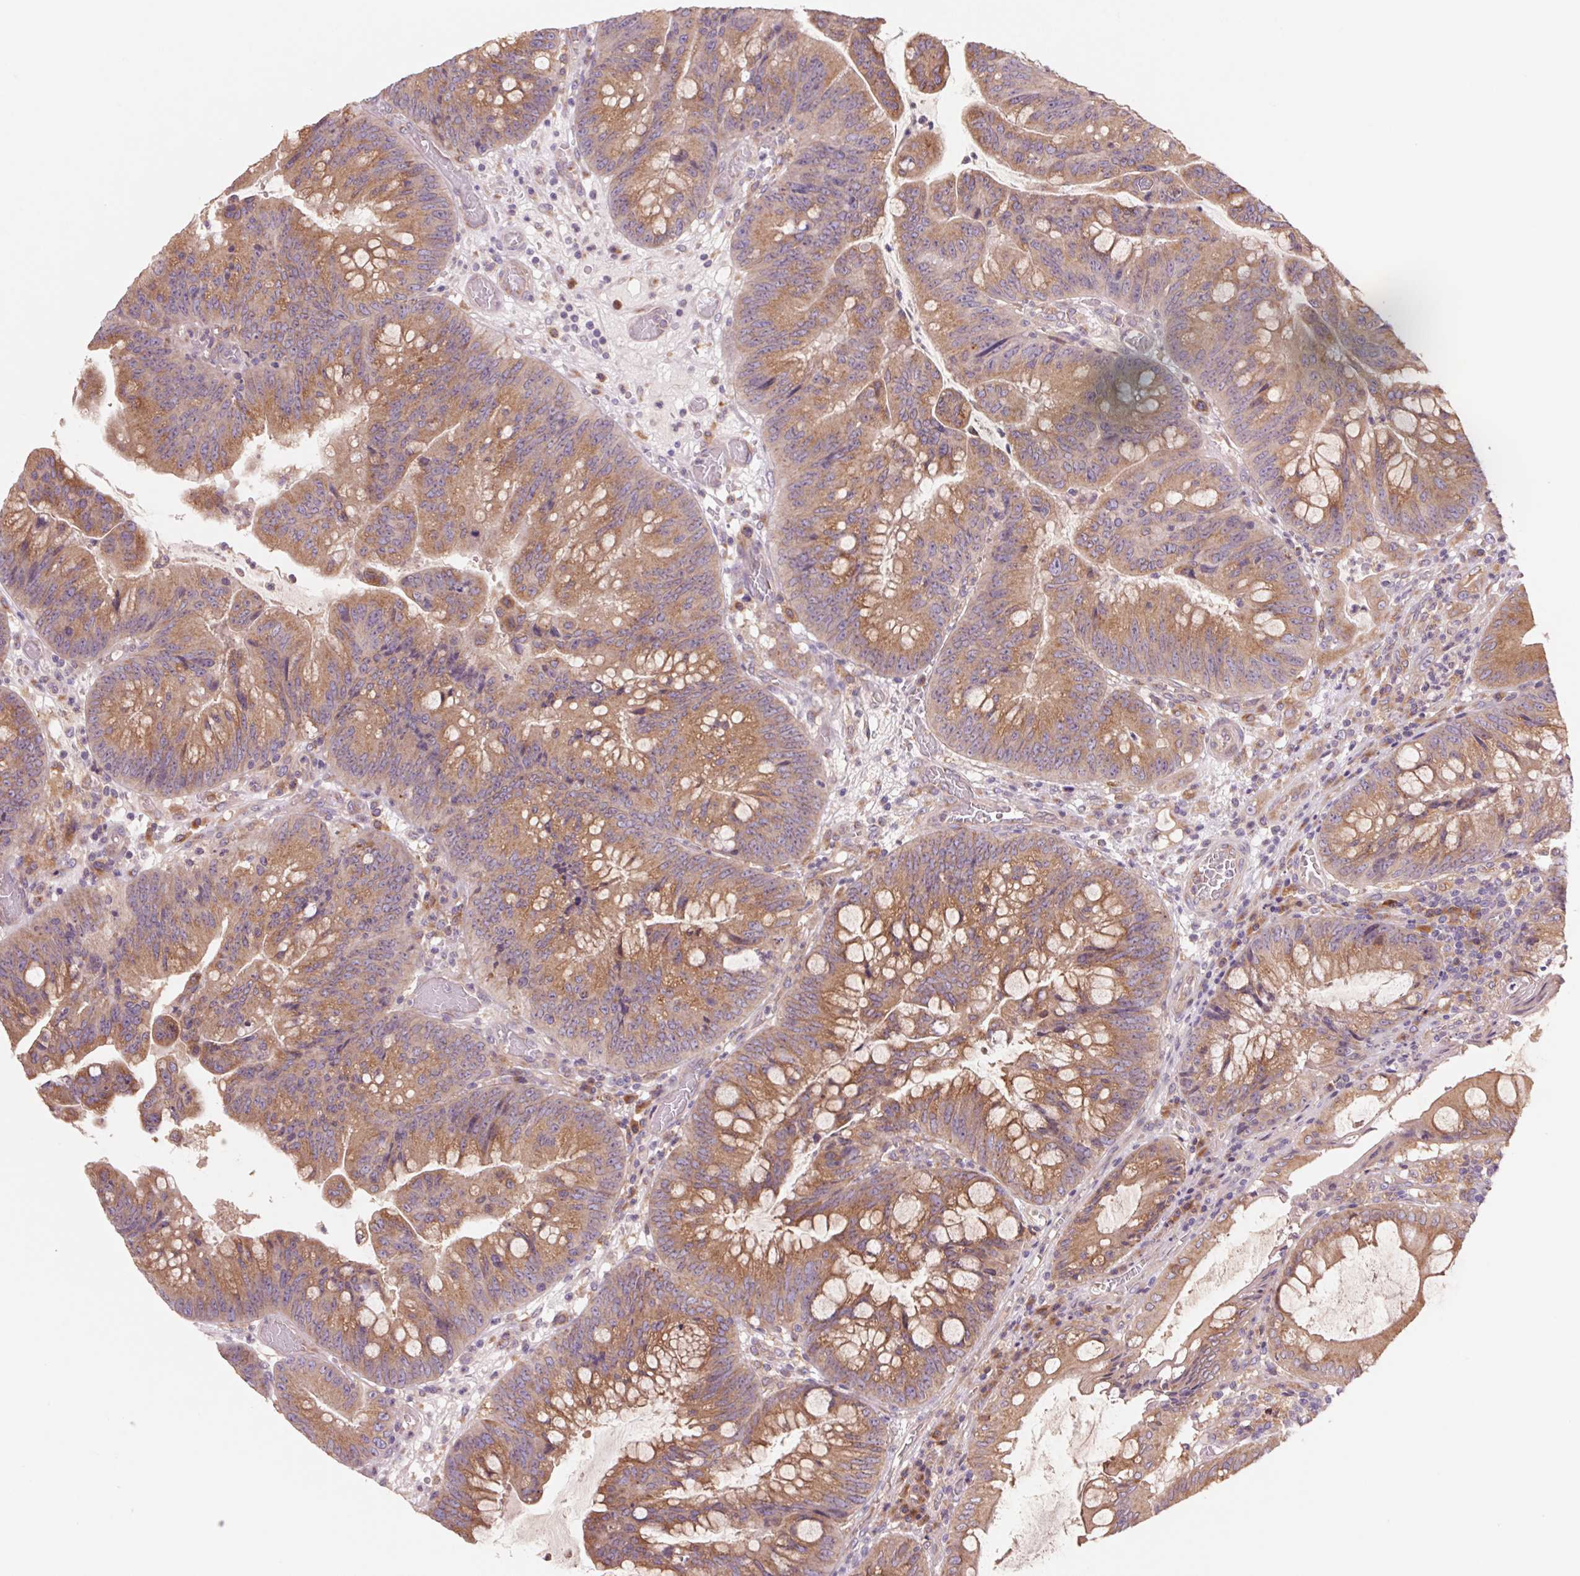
{"staining": {"intensity": "moderate", "quantity": ">75%", "location": "cytoplasmic/membranous"}, "tissue": "colorectal cancer", "cell_type": "Tumor cells", "image_type": "cancer", "snomed": [{"axis": "morphology", "description": "Adenocarcinoma, NOS"}, {"axis": "topography", "description": "Colon"}], "caption": "Immunohistochemistry (IHC) micrograph of colorectal adenocarcinoma stained for a protein (brown), which displays medium levels of moderate cytoplasmic/membranous positivity in about >75% of tumor cells.", "gene": "RAB1A", "patient": {"sex": "male", "age": 62}}